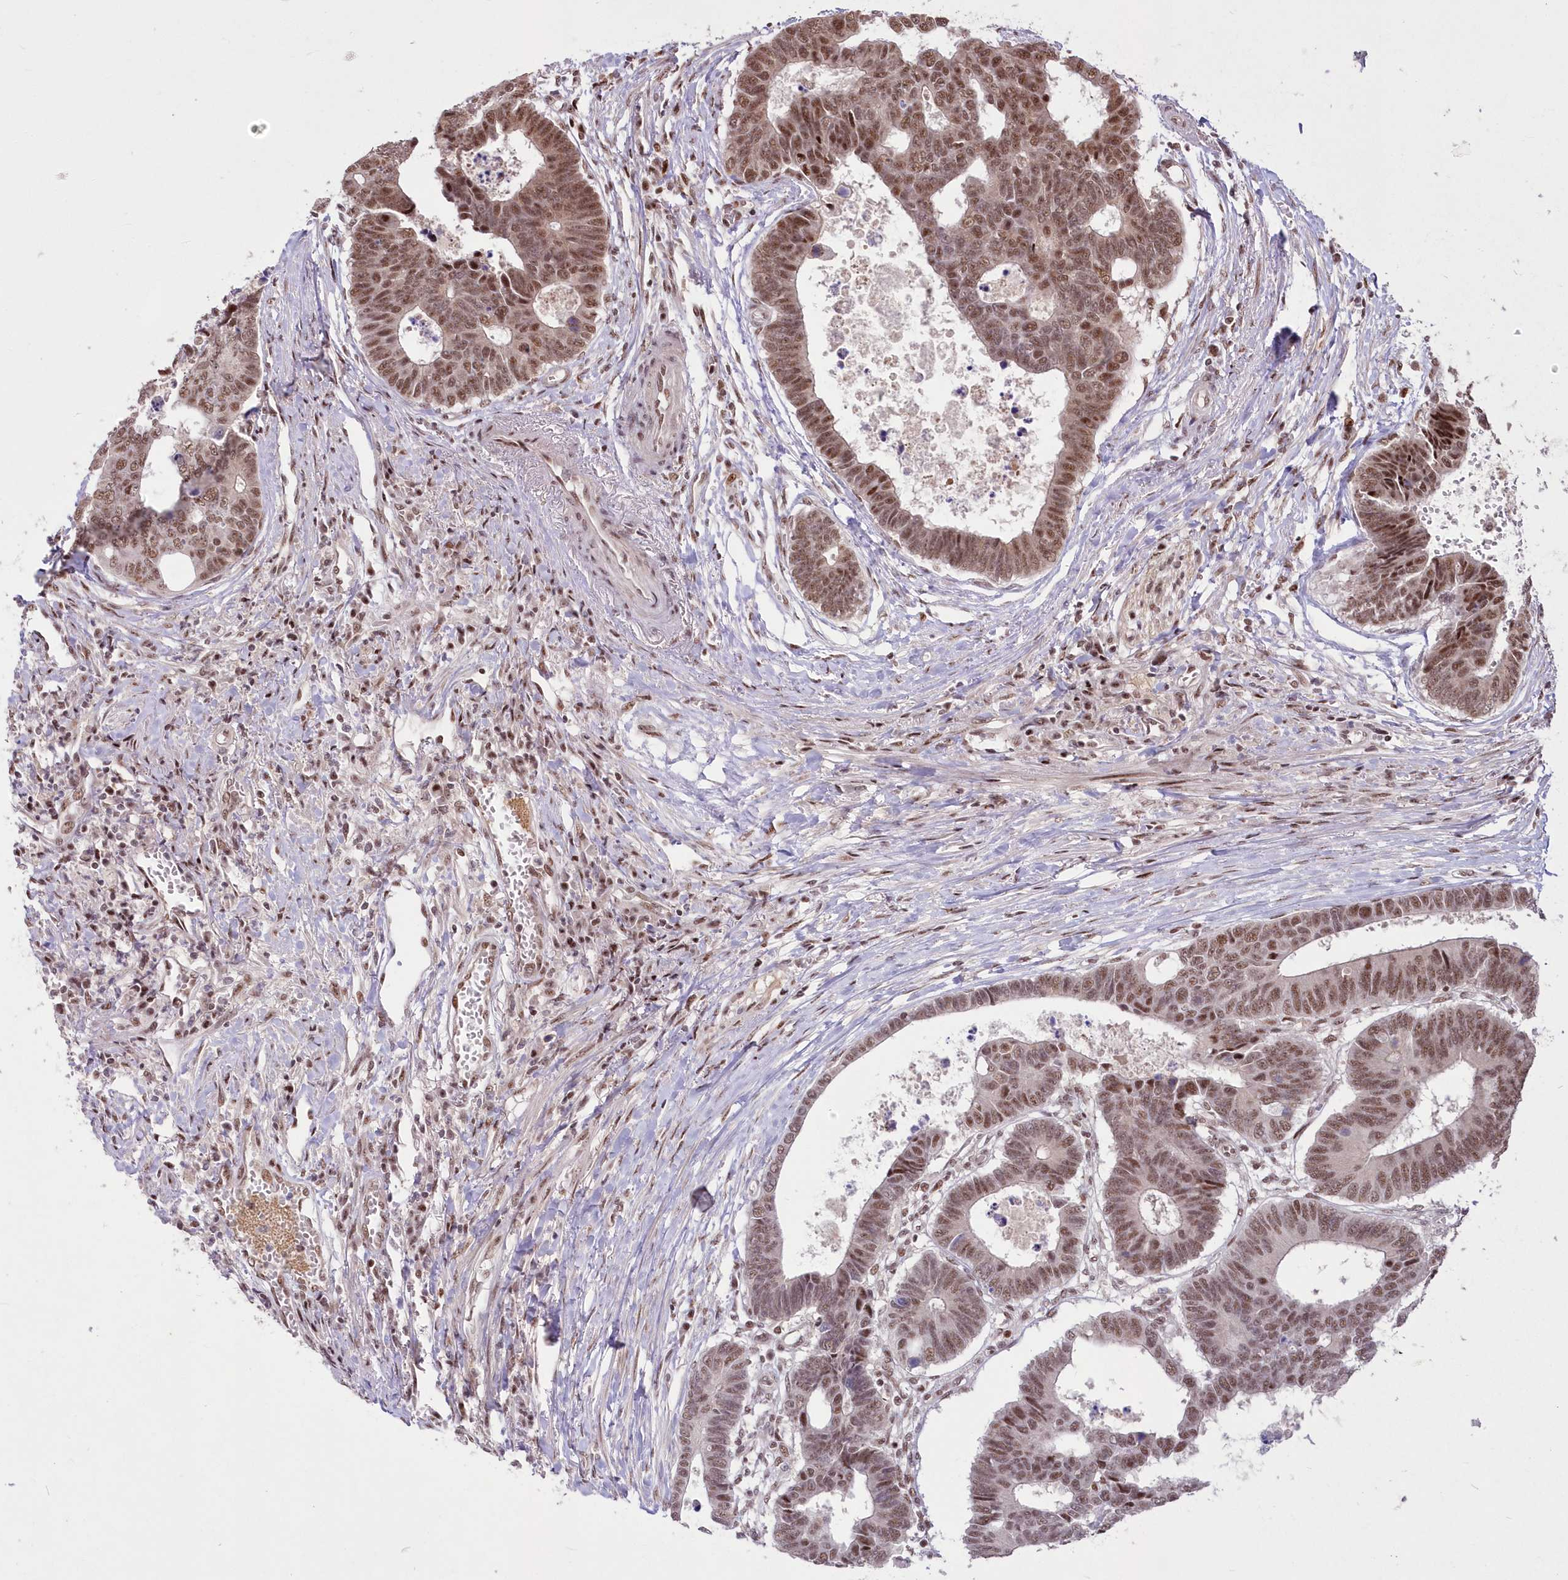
{"staining": {"intensity": "moderate", "quantity": ">75%", "location": "nuclear"}, "tissue": "colorectal cancer", "cell_type": "Tumor cells", "image_type": "cancer", "snomed": [{"axis": "morphology", "description": "Adenocarcinoma, NOS"}, {"axis": "topography", "description": "Rectum"}], "caption": "DAB (3,3'-diaminobenzidine) immunohistochemical staining of colorectal cancer (adenocarcinoma) reveals moderate nuclear protein expression in approximately >75% of tumor cells.", "gene": "WBP1L", "patient": {"sex": "male", "age": 84}}